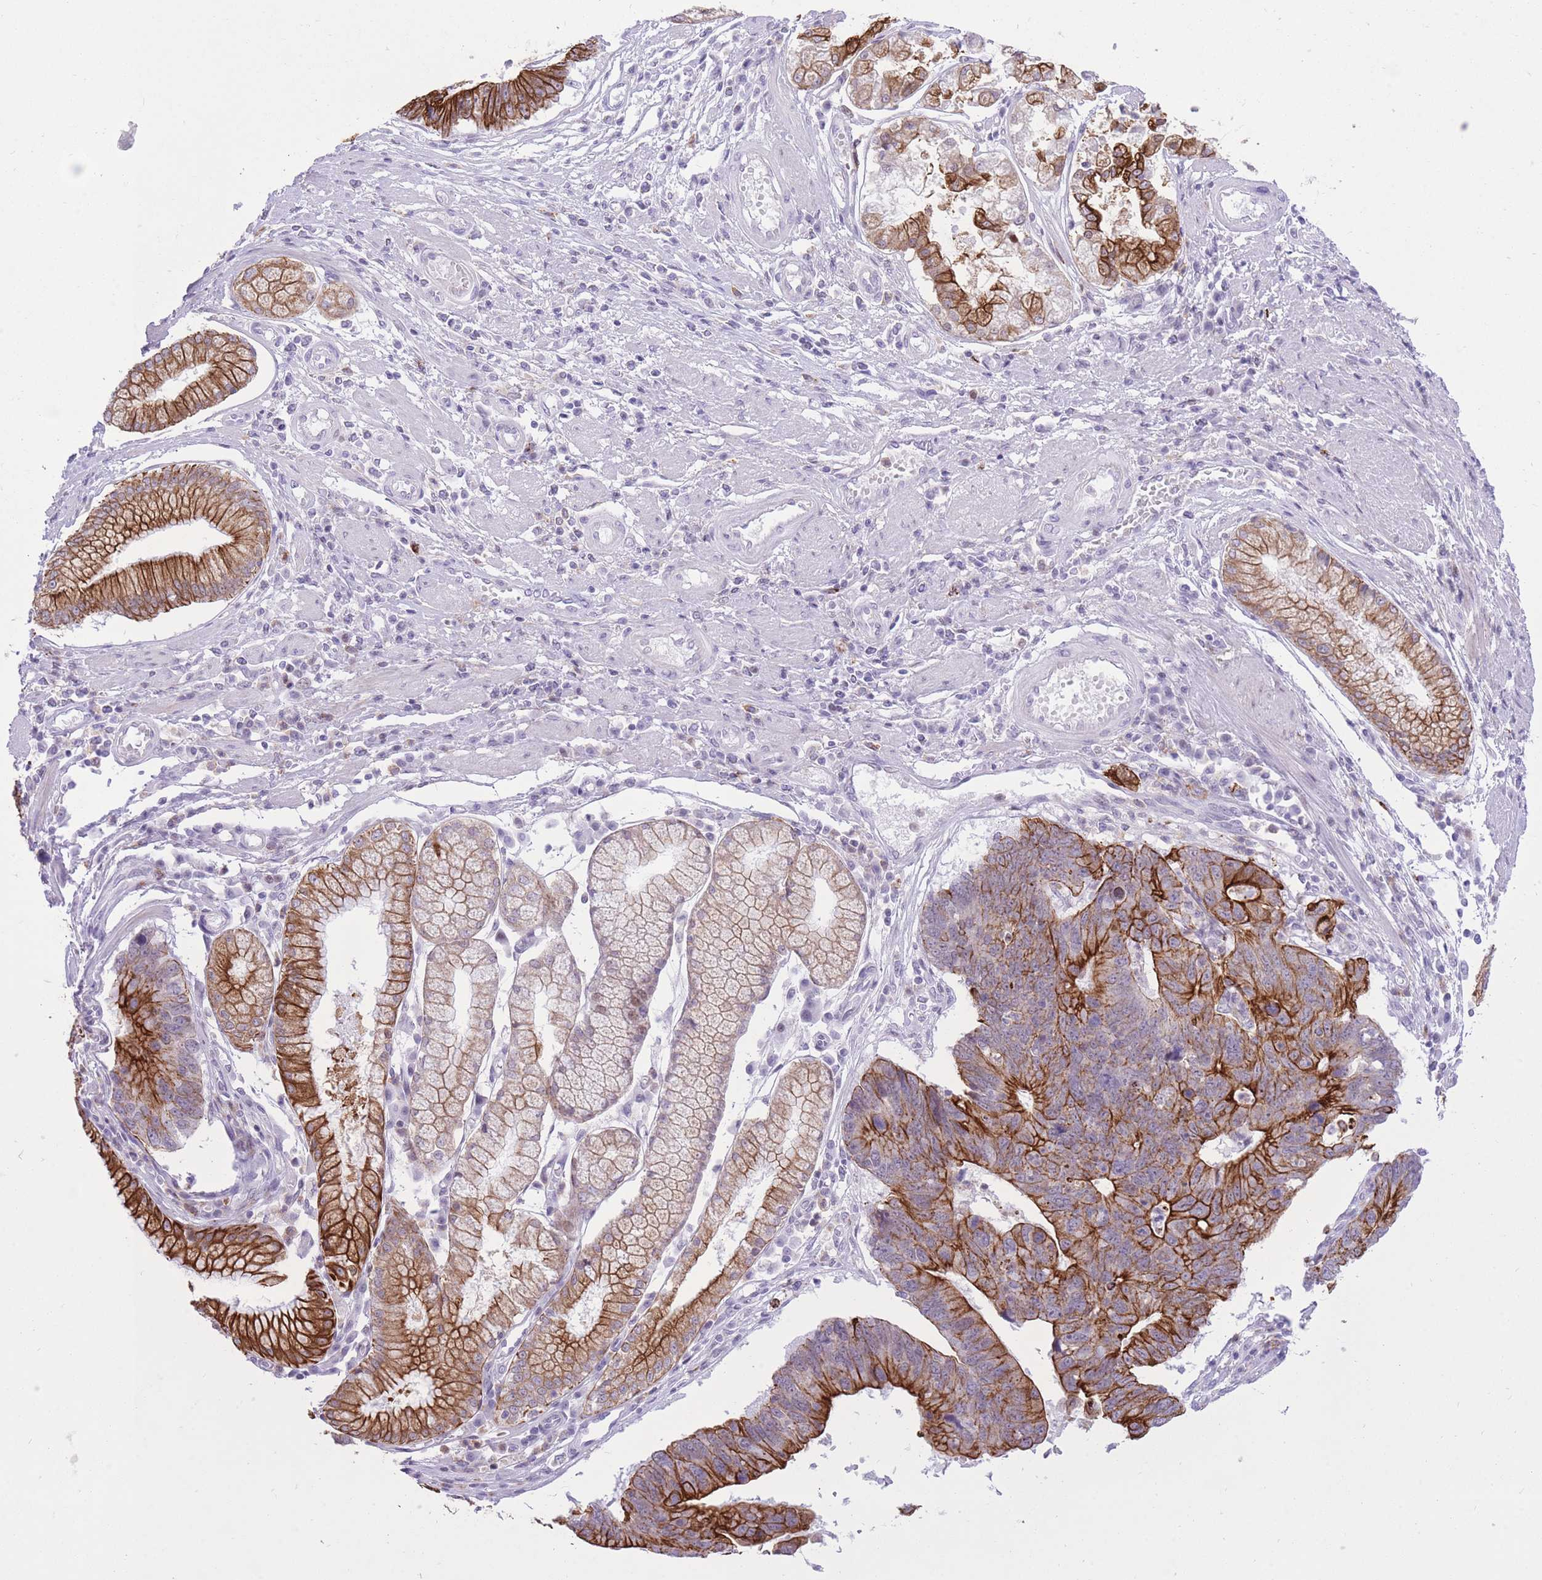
{"staining": {"intensity": "strong", "quantity": "25%-75%", "location": "cytoplasmic/membranous"}, "tissue": "stomach cancer", "cell_type": "Tumor cells", "image_type": "cancer", "snomed": [{"axis": "morphology", "description": "Adenocarcinoma, NOS"}, {"axis": "topography", "description": "Stomach"}], "caption": "Immunohistochemical staining of stomach adenocarcinoma reveals high levels of strong cytoplasmic/membranous positivity in about 25%-75% of tumor cells.", "gene": "MEIS3", "patient": {"sex": "male", "age": 59}}